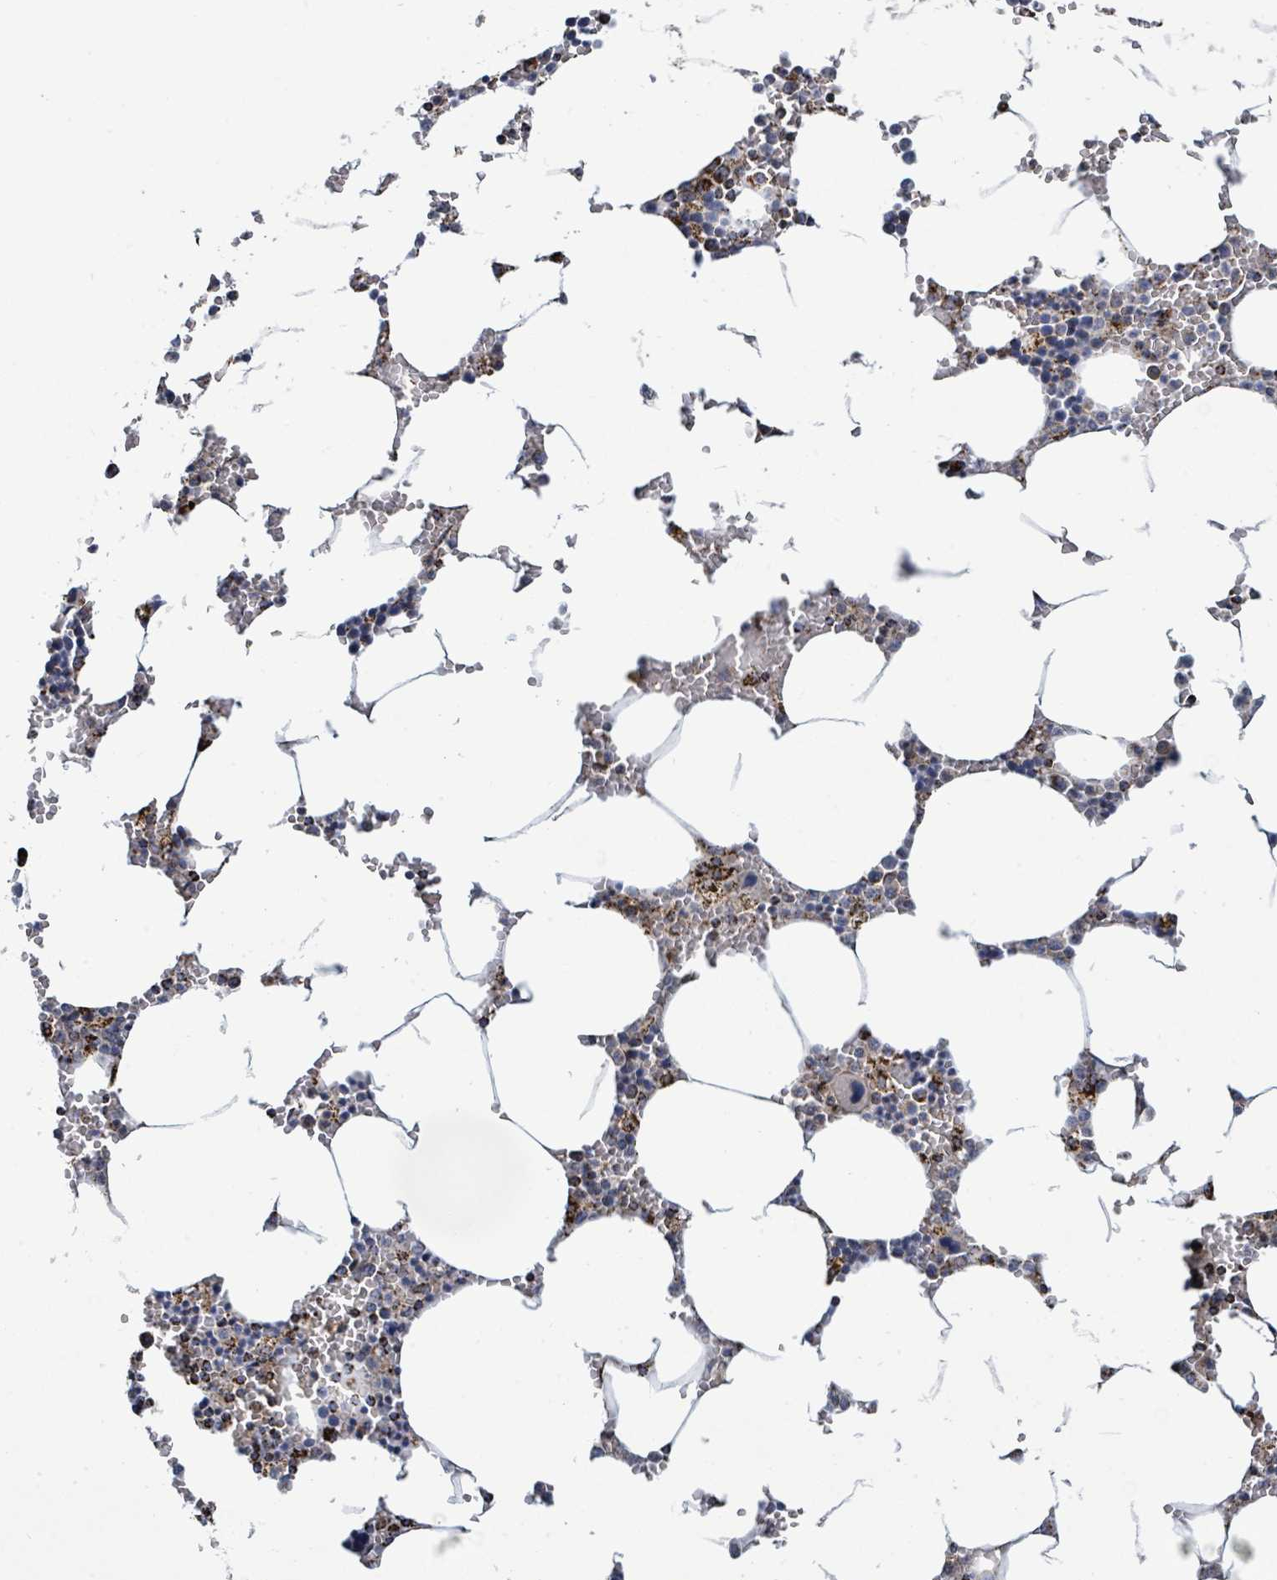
{"staining": {"intensity": "strong", "quantity": "<25%", "location": "cytoplasmic/membranous"}, "tissue": "bone marrow", "cell_type": "Hematopoietic cells", "image_type": "normal", "snomed": [{"axis": "morphology", "description": "Normal tissue, NOS"}, {"axis": "topography", "description": "Bone marrow"}], "caption": "Immunohistochemical staining of unremarkable bone marrow exhibits medium levels of strong cytoplasmic/membranous positivity in approximately <25% of hematopoietic cells.", "gene": "SUCLG2", "patient": {"sex": "male", "age": 70}}